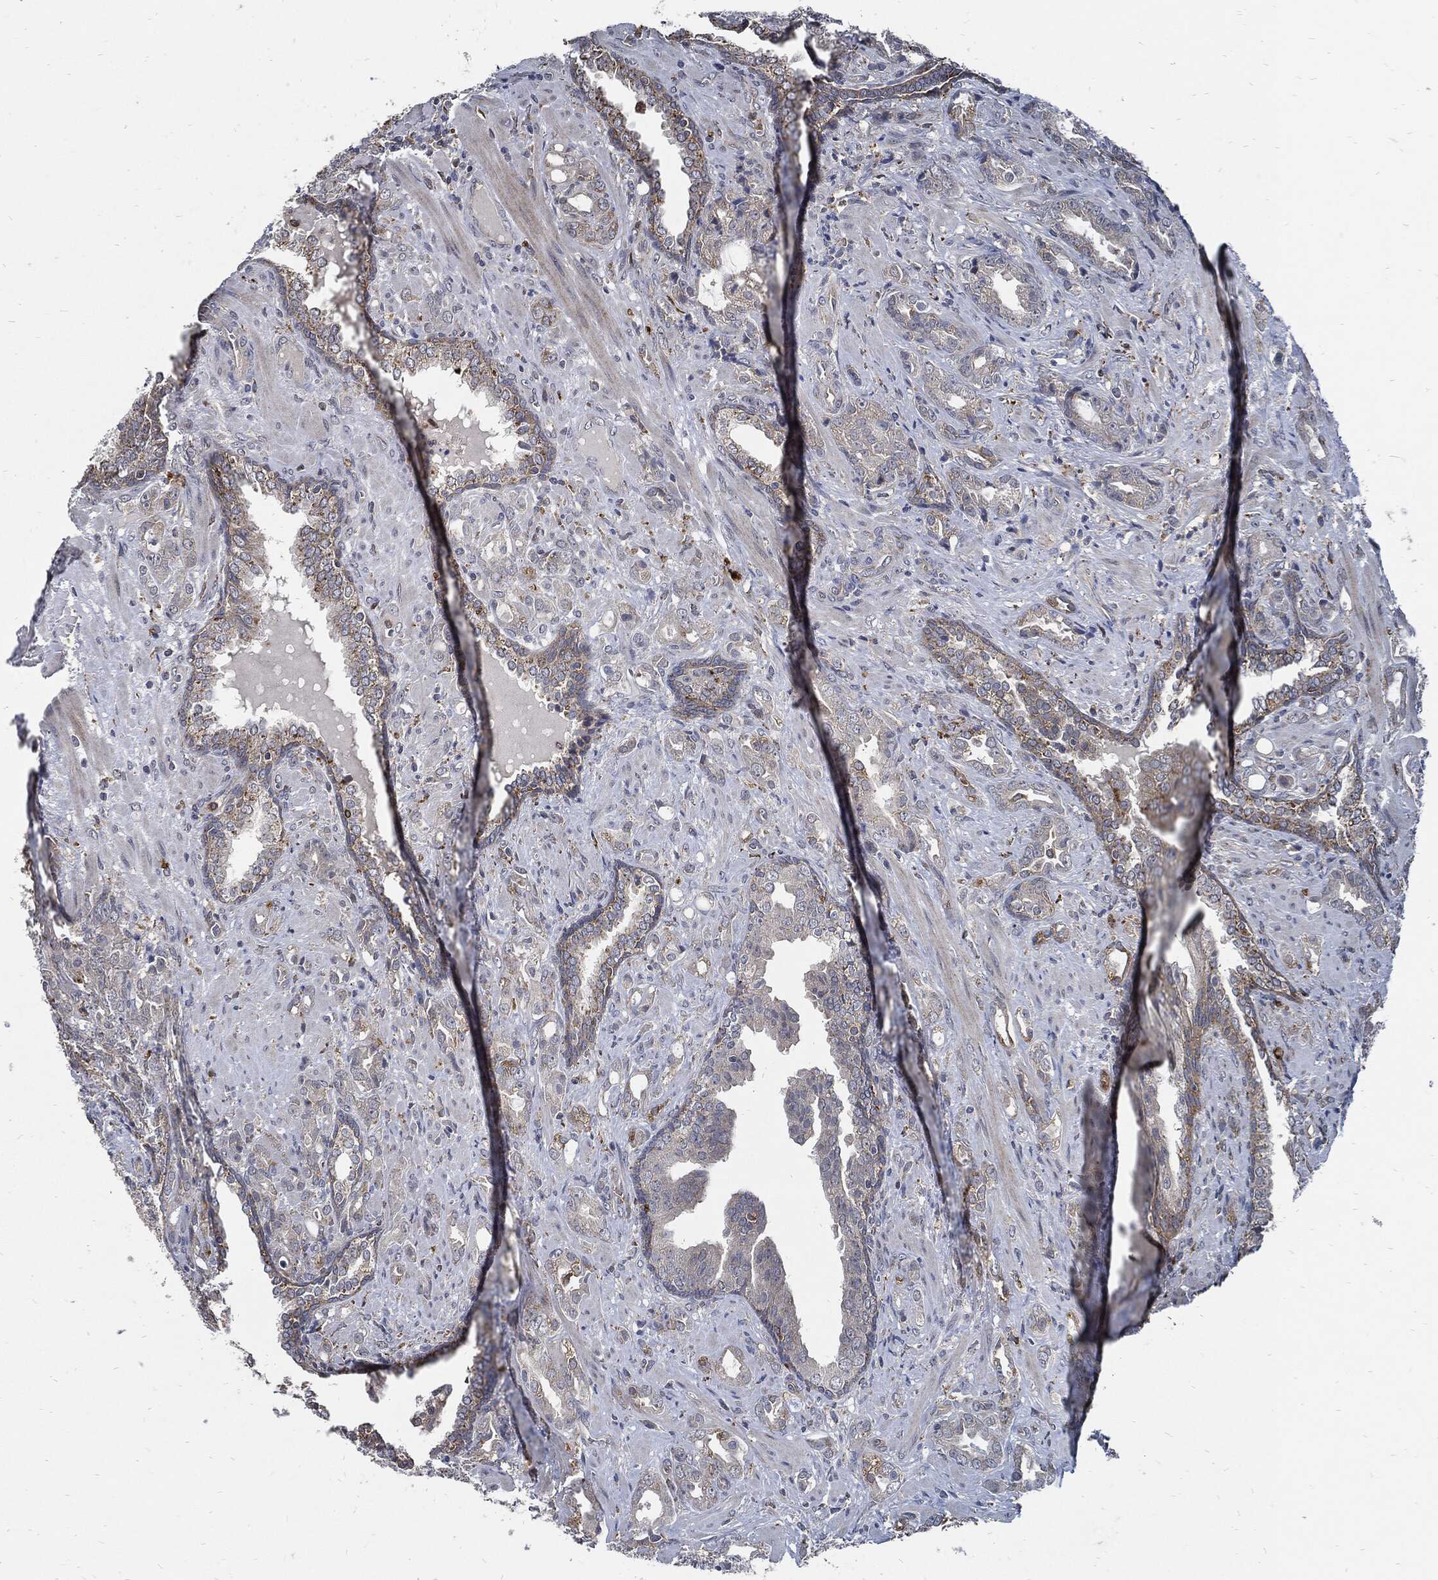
{"staining": {"intensity": "weak", "quantity": "<25%", "location": "cytoplasmic/membranous"}, "tissue": "prostate cancer", "cell_type": "Tumor cells", "image_type": "cancer", "snomed": [{"axis": "morphology", "description": "Adenocarcinoma, NOS"}, {"axis": "topography", "description": "Prostate"}], "caption": "IHC micrograph of neoplastic tissue: human prostate cancer stained with DAB displays no significant protein staining in tumor cells.", "gene": "SLC31A2", "patient": {"sex": "male", "age": 57}}